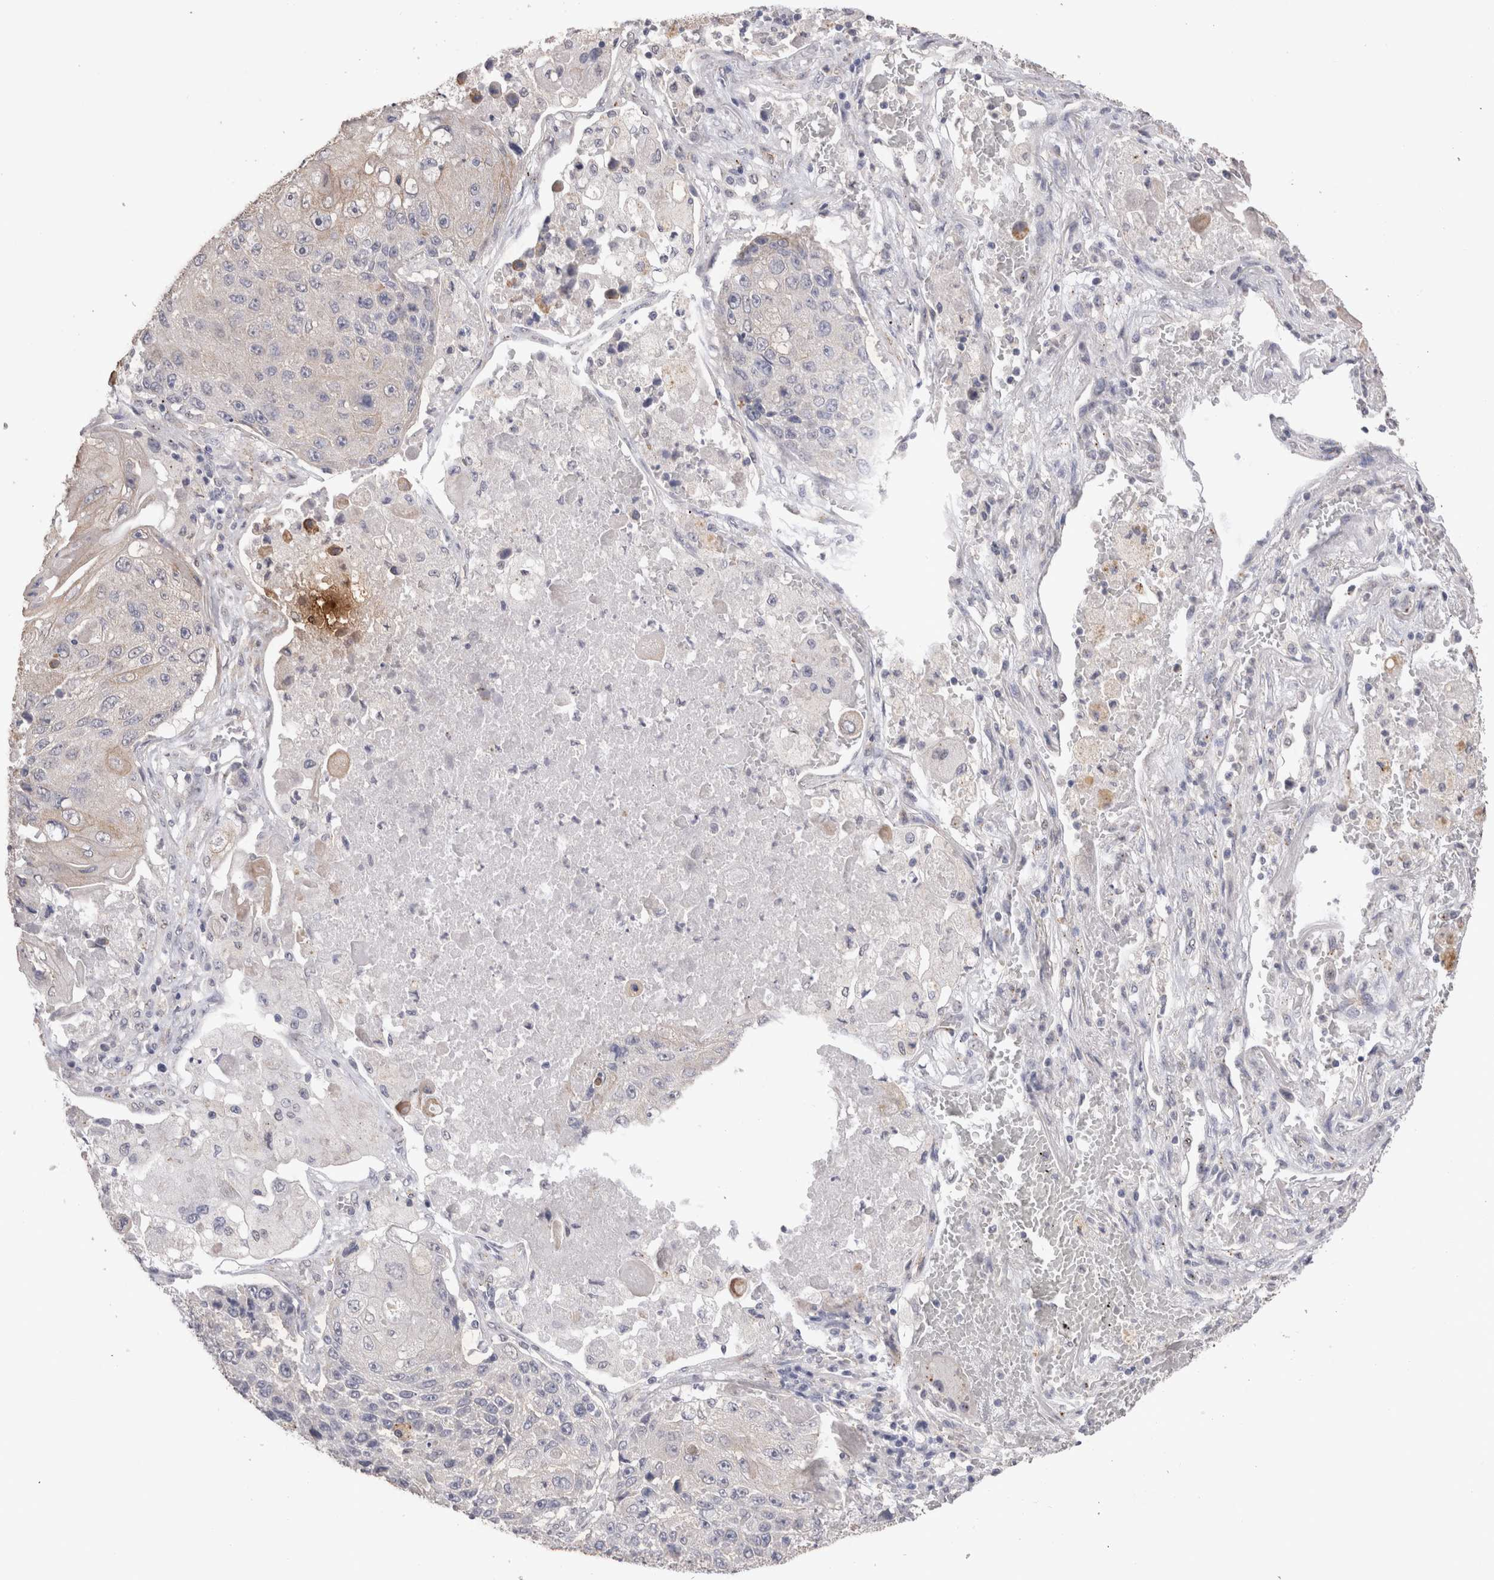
{"staining": {"intensity": "negative", "quantity": "none", "location": "none"}, "tissue": "lung cancer", "cell_type": "Tumor cells", "image_type": "cancer", "snomed": [{"axis": "morphology", "description": "Squamous cell carcinoma, NOS"}, {"axis": "topography", "description": "Lung"}], "caption": "Micrograph shows no protein positivity in tumor cells of lung cancer (squamous cell carcinoma) tissue.", "gene": "CDH6", "patient": {"sex": "male", "age": 61}}